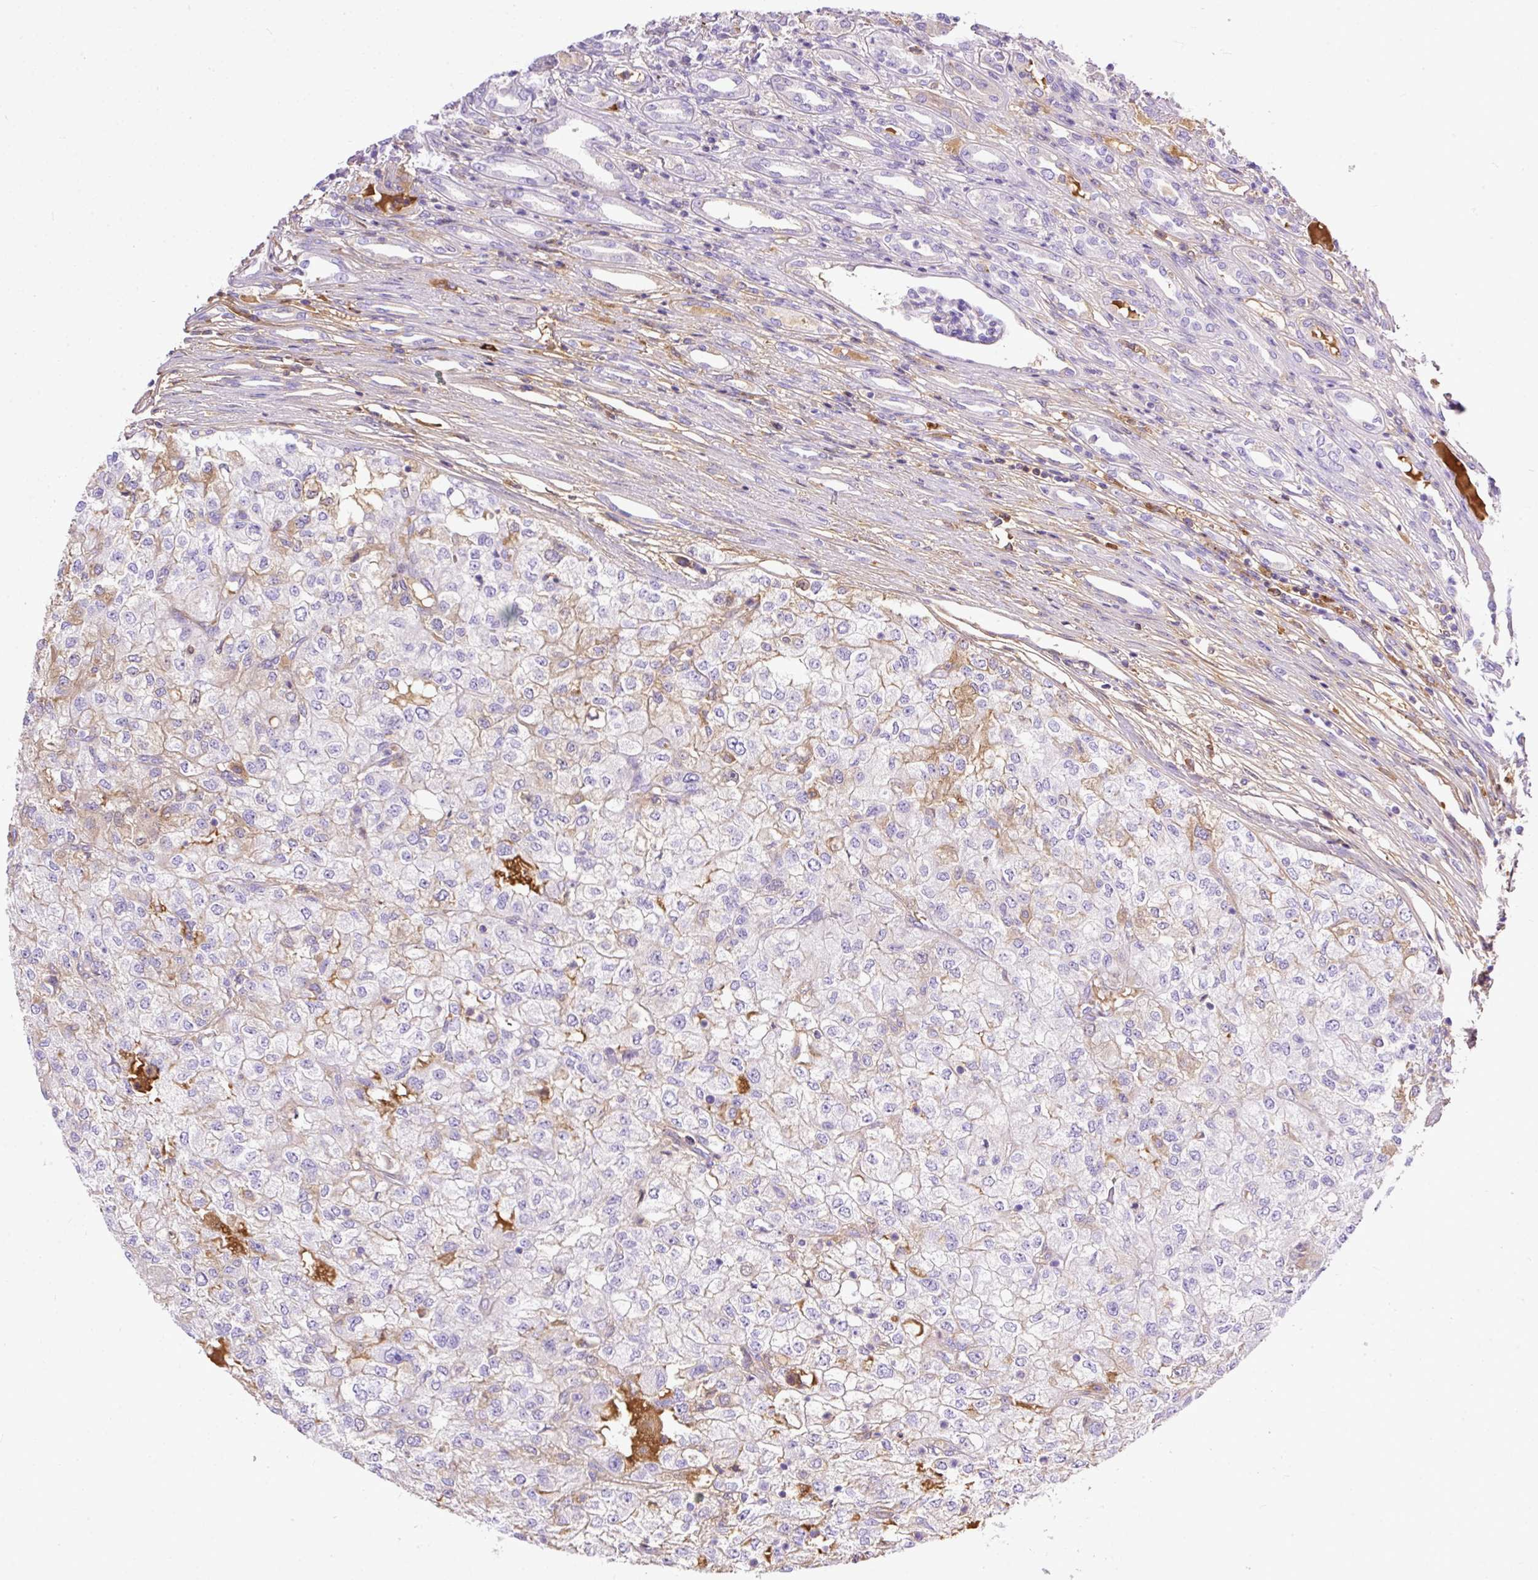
{"staining": {"intensity": "negative", "quantity": "none", "location": "none"}, "tissue": "renal cancer", "cell_type": "Tumor cells", "image_type": "cancer", "snomed": [{"axis": "morphology", "description": "Adenocarcinoma, NOS"}, {"axis": "topography", "description": "Kidney"}], "caption": "Renal cancer (adenocarcinoma) stained for a protein using immunohistochemistry (IHC) displays no positivity tumor cells.", "gene": "CLEC3B", "patient": {"sex": "female", "age": 54}}